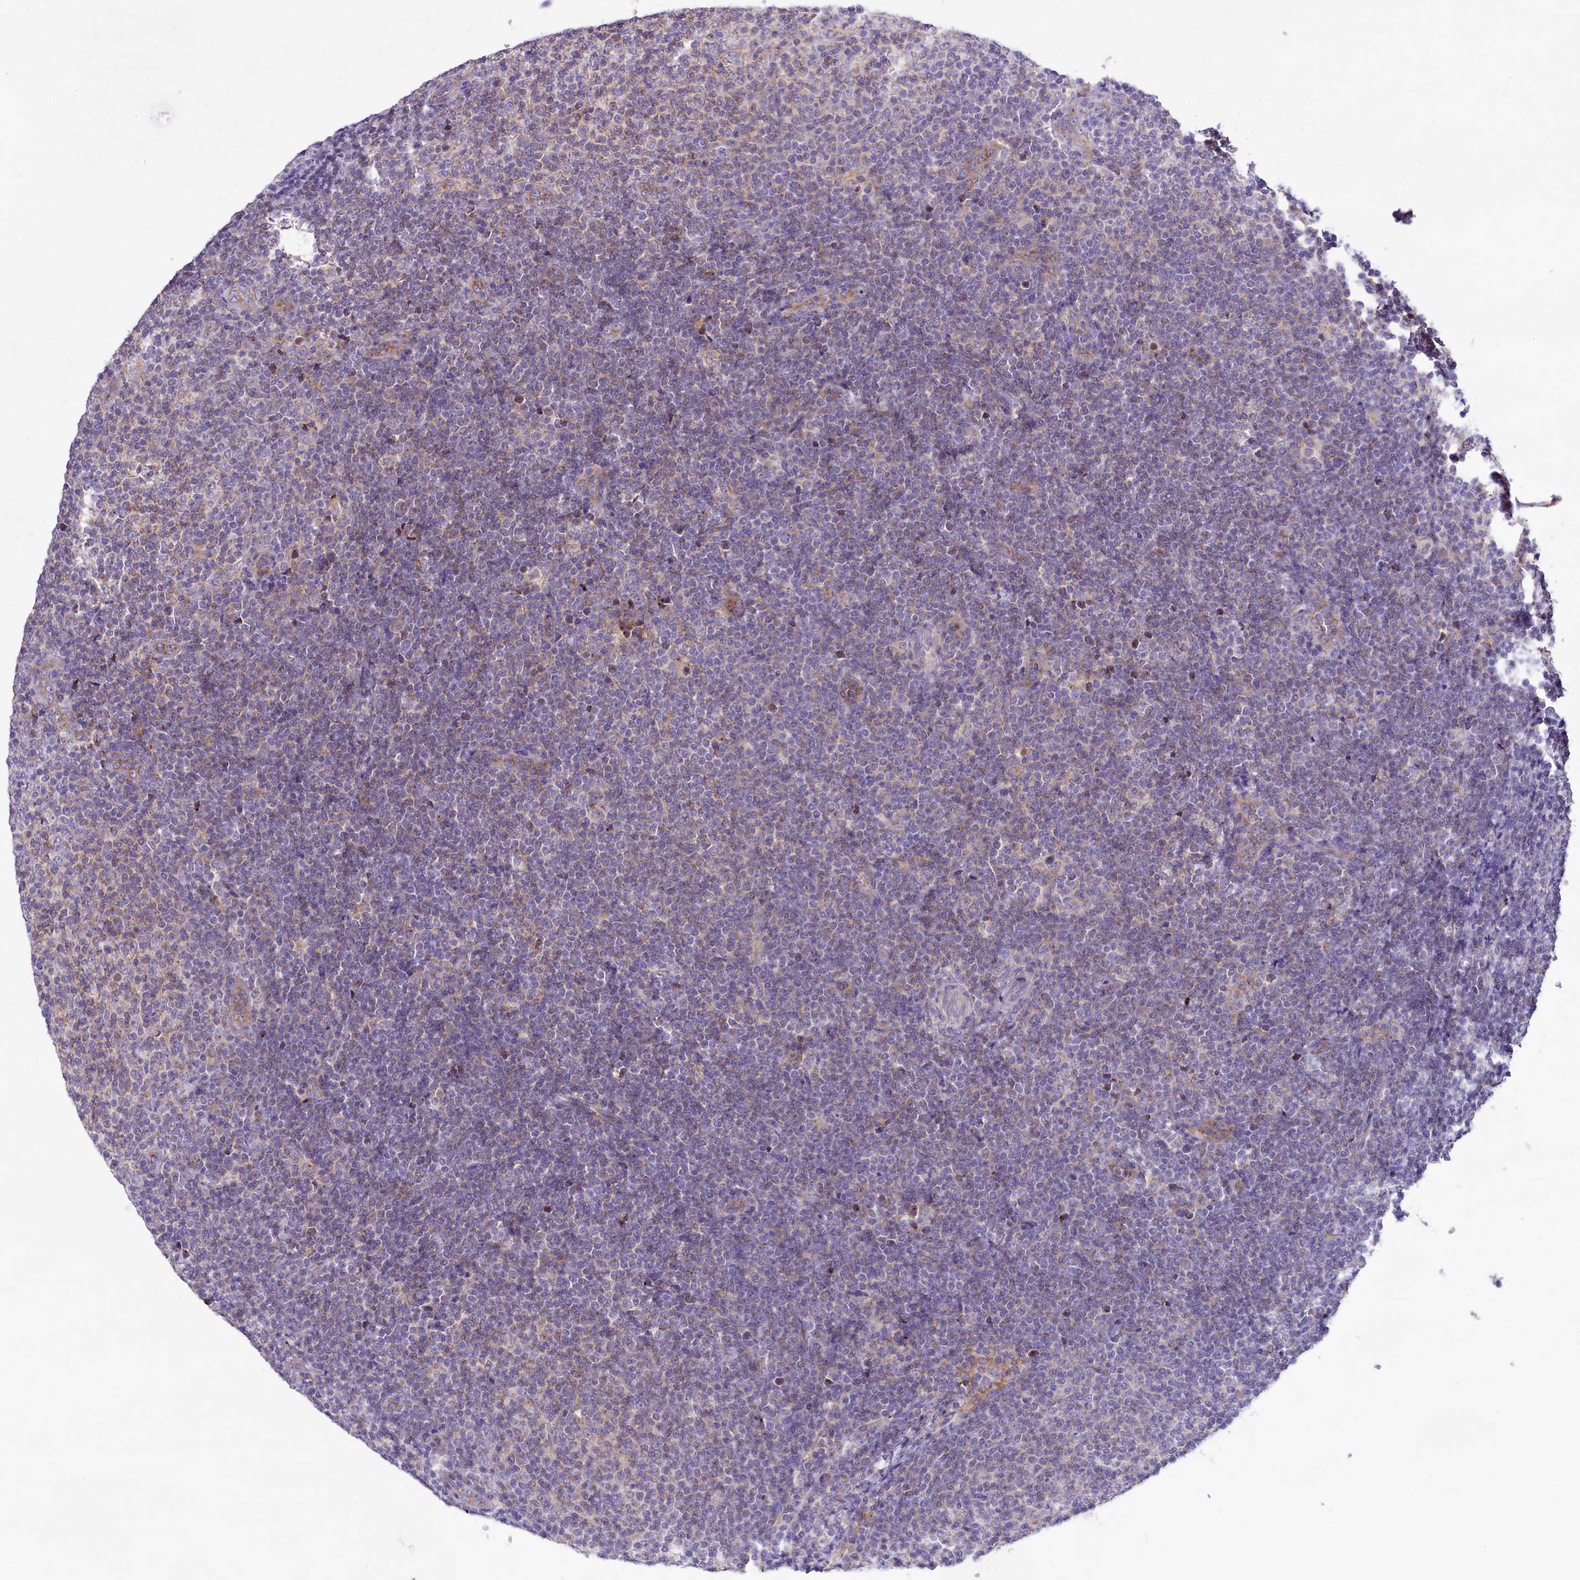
{"staining": {"intensity": "weak", "quantity": "25%-75%", "location": "cytoplasmic/membranous"}, "tissue": "lymphoma", "cell_type": "Tumor cells", "image_type": "cancer", "snomed": [{"axis": "morphology", "description": "Malignant lymphoma, non-Hodgkin's type, Low grade"}, {"axis": "topography", "description": "Lymph node"}], "caption": "A brown stain shows weak cytoplasmic/membranous staining of a protein in lymphoma tumor cells.", "gene": "PEMT", "patient": {"sex": "male", "age": 66}}